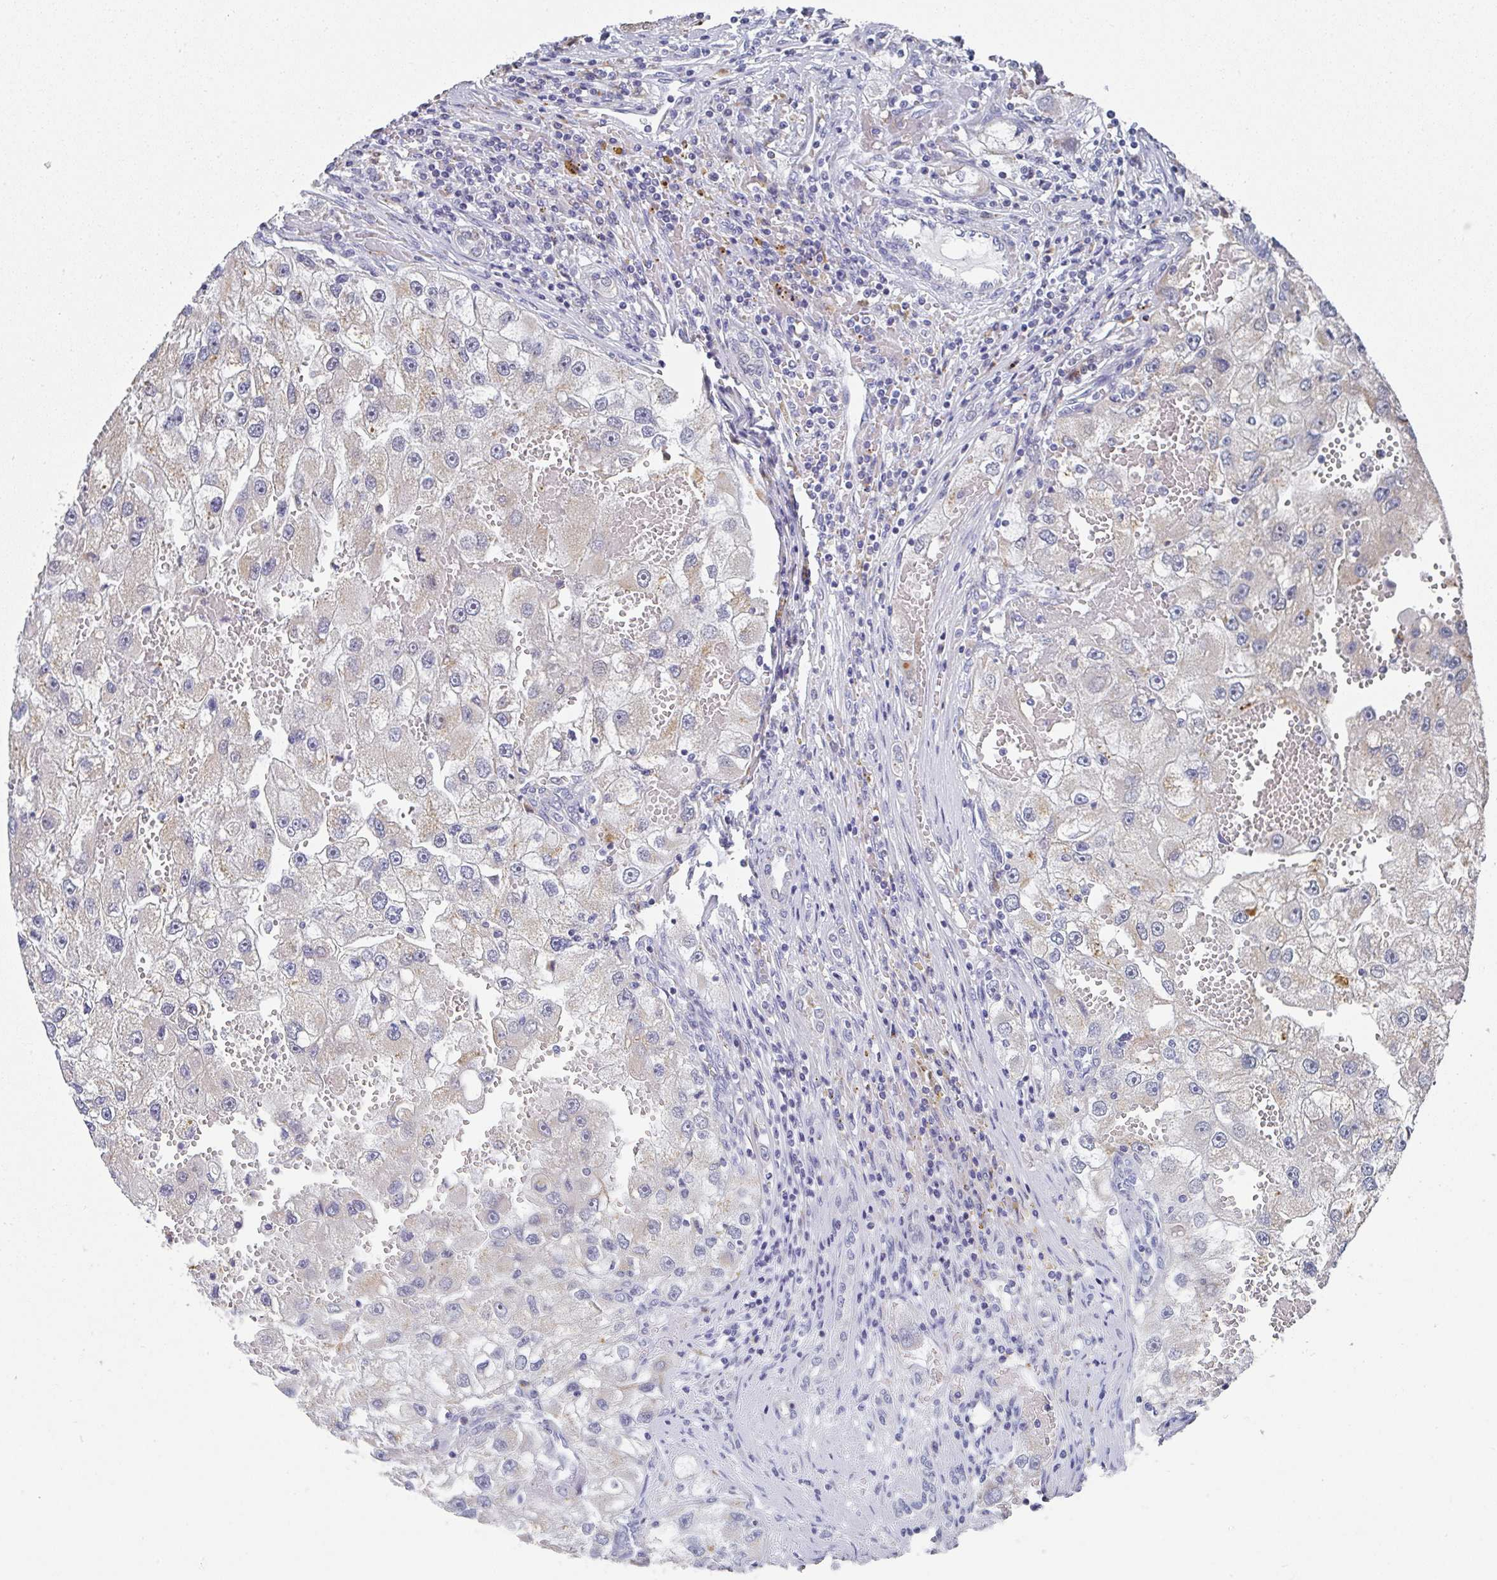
{"staining": {"intensity": "weak", "quantity": "<25%", "location": "cytoplasmic/membranous"}, "tissue": "renal cancer", "cell_type": "Tumor cells", "image_type": "cancer", "snomed": [{"axis": "morphology", "description": "Adenocarcinoma, NOS"}, {"axis": "topography", "description": "Kidney"}], "caption": "The micrograph shows no significant positivity in tumor cells of renal cancer (adenocarcinoma). (Brightfield microscopy of DAB (3,3'-diaminobenzidine) IHC at high magnification).", "gene": "NCF1", "patient": {"sex": "male", "age": 63}}